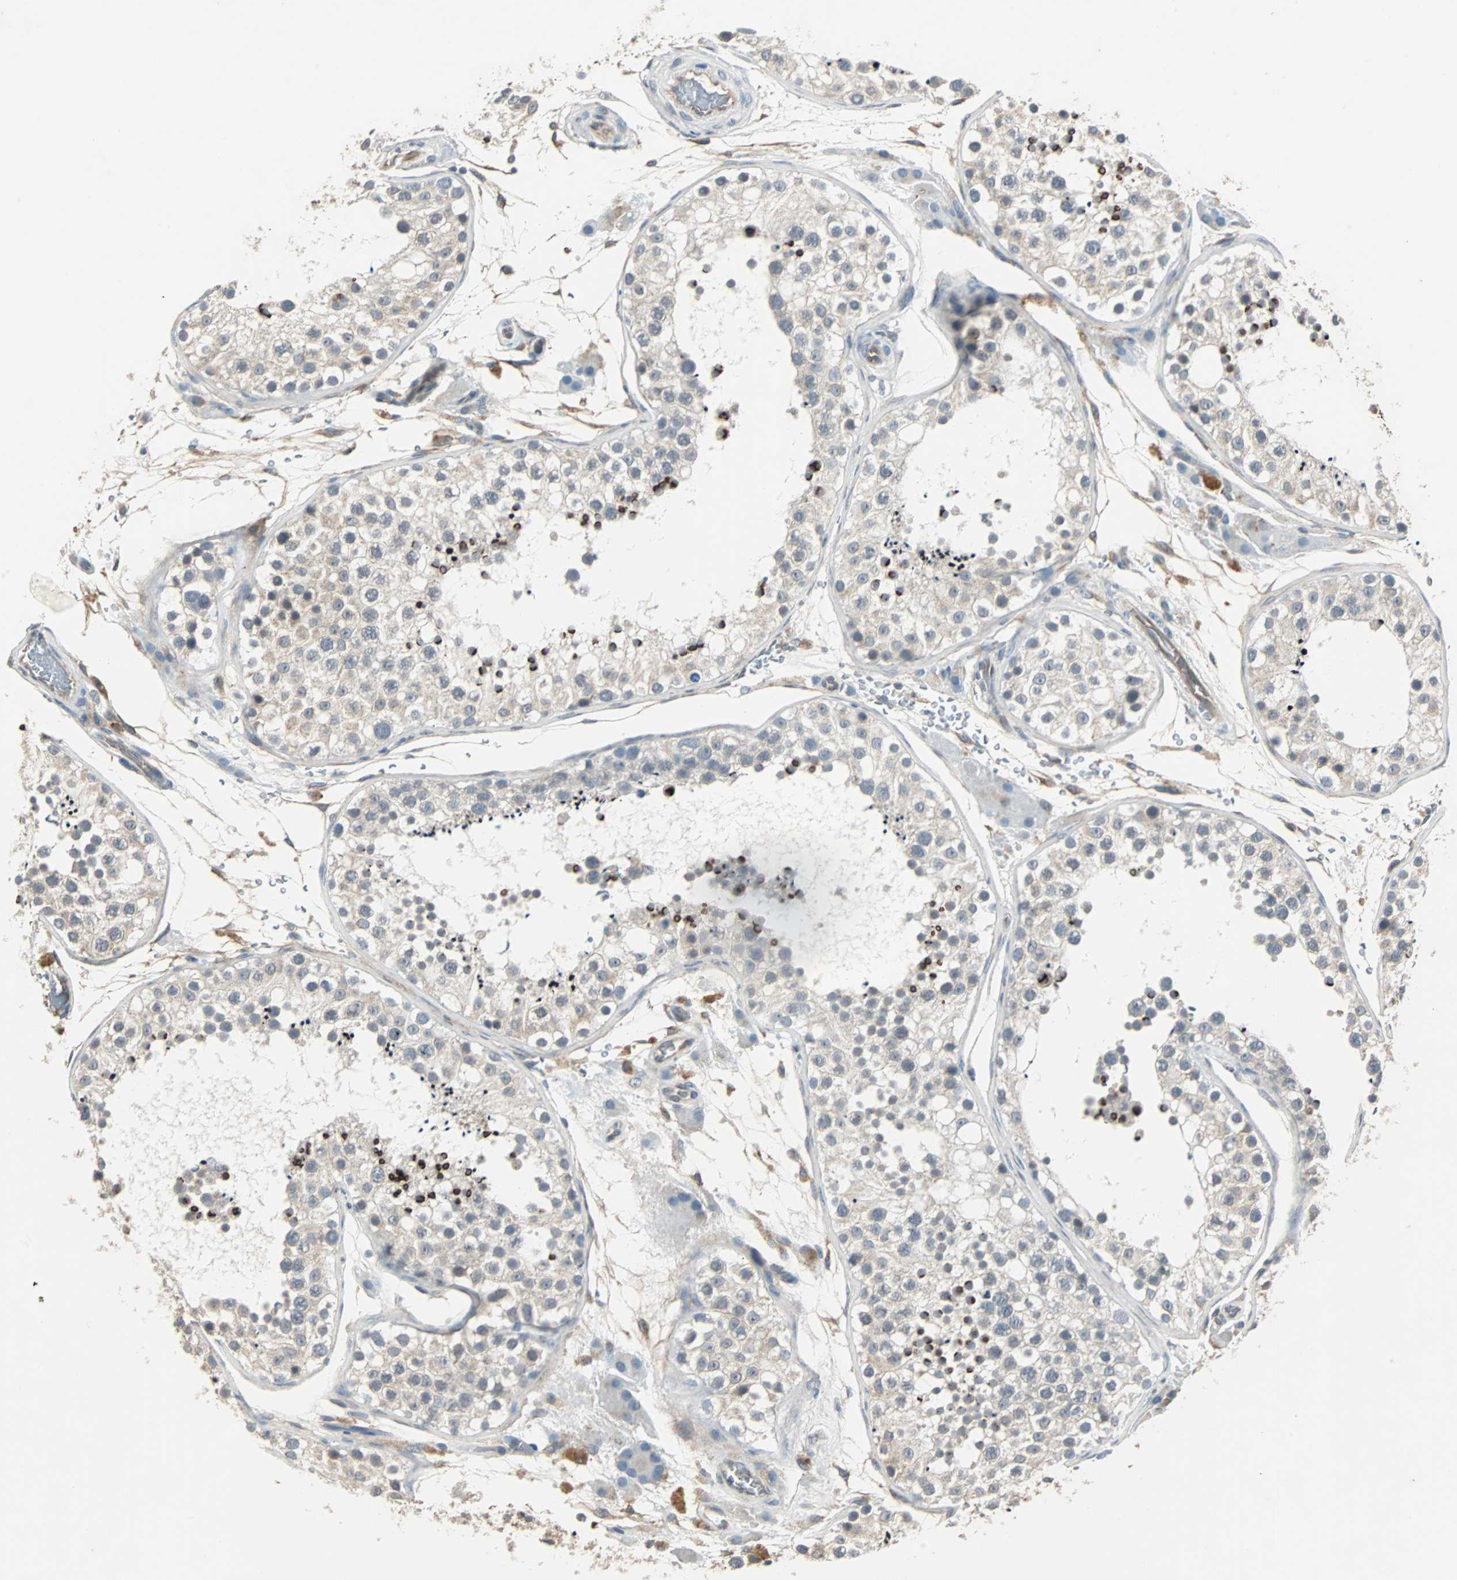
{"staining": {"intensity": "strong", "quantity": "<25%", "location": "cytoplasmic/membranous,nuclear"}, "tissue": "testis", "cell_type": "Cells in seminiferous ducts", "image_type": "normal", "snomed": [{"axis": "morphology", "description": "Normal tissue, NOS"}, {"axis": "topography", "description": "Testis"}], "caption": "IHC (DAB) staining of benign human testis reveals strong cytoplasmic/membranous,nuclear protein expression in about <25% of cells in seminiferous ducts. (Stains: DAB (3,3'-diaminobenzidine) in brown, nuclei in blue, Microscopy: brightfield microscopy at high magnification).", "gene": "CMC2", "patient": {"sex": "male", "age": 26}}